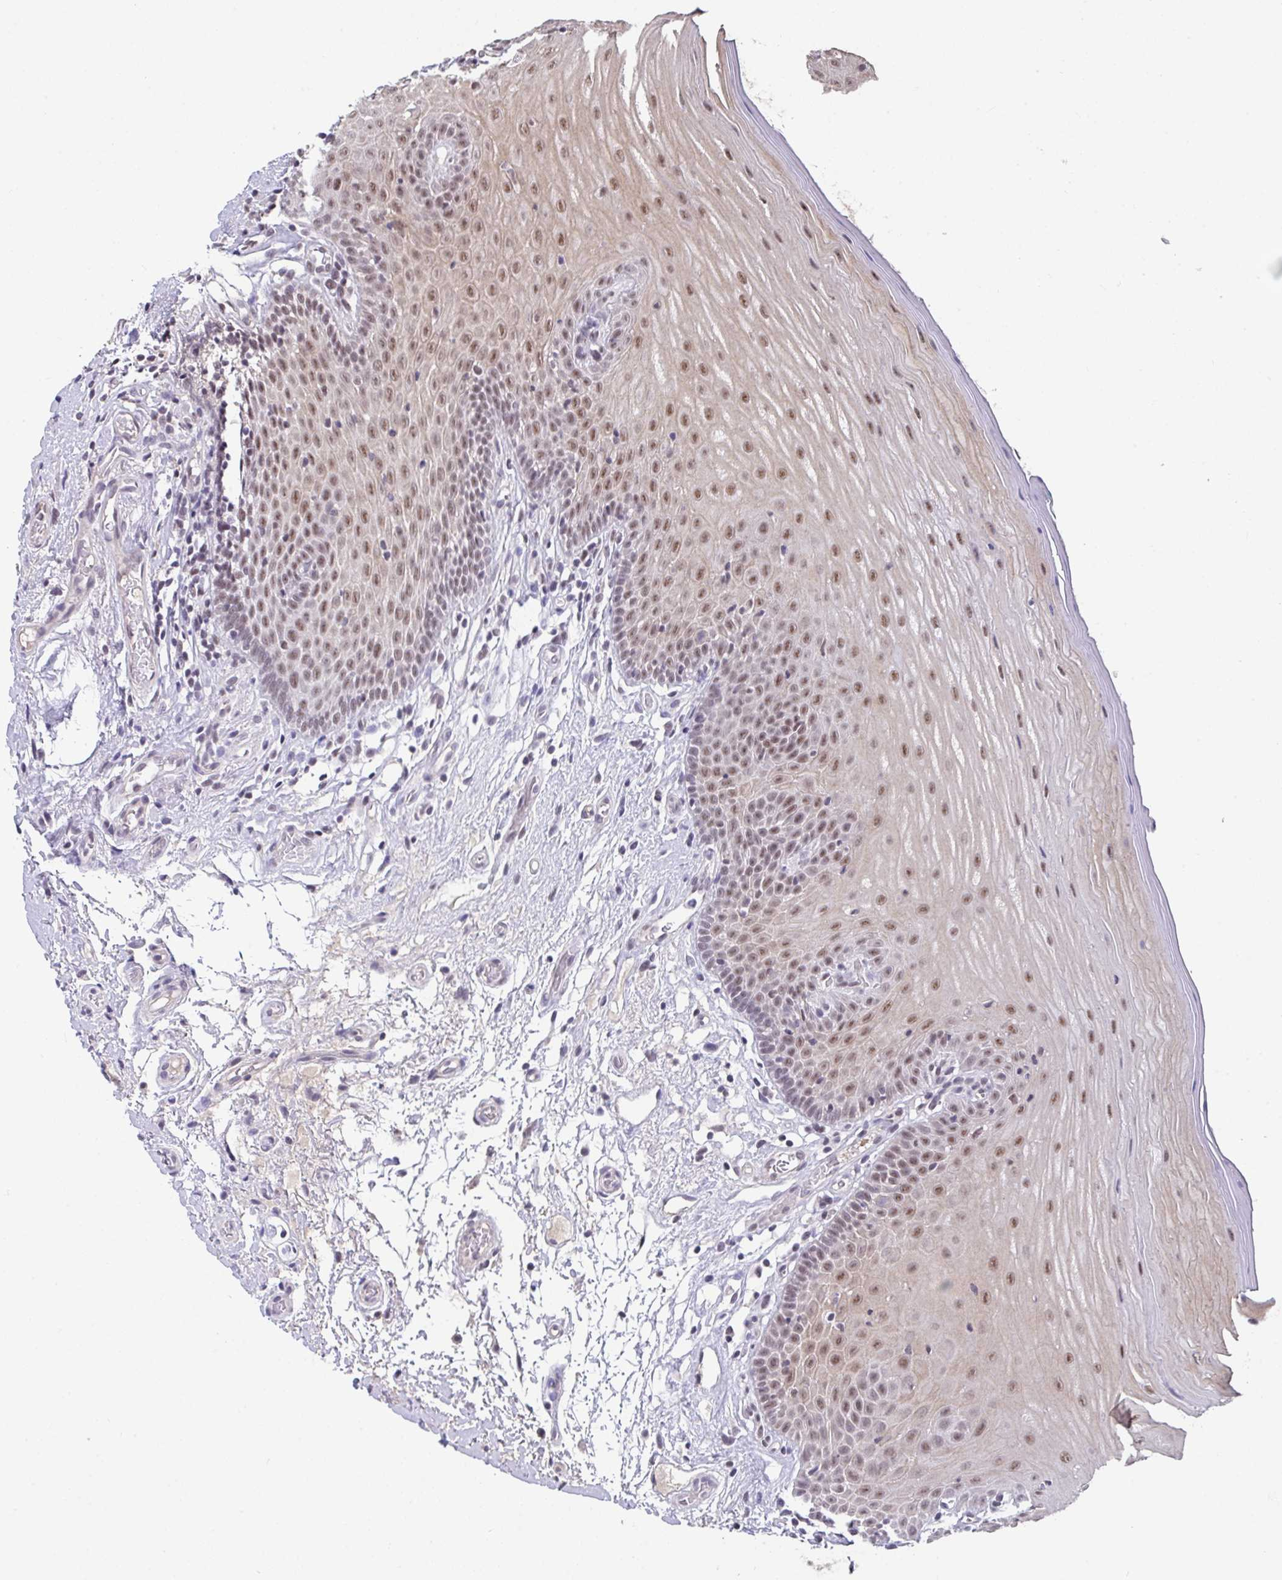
{"staining": {"intensity": "moderate", "quantity": ">75%", "location": "nuclear"}, "tissue": "oral mucosa", "cell_type": "Squamous epithelial cells", "image_type": "normal", "snomed": [{"axis": "morphology", "description": "Normal tissue, NOS"}, {"axis": "topography", "description": "Oral tissue"}, {"axis": "topography", "description": "Tounge, NOS"}, {"axis": "topography", "description": "Head-Neck"}], "caption": "Moderate nuclear protein expression is seen in about >75% of squamous epithelial cells in oral mucosa.", "gene": "RBBP6", "patient": {"sex": "female", "age": 84}}